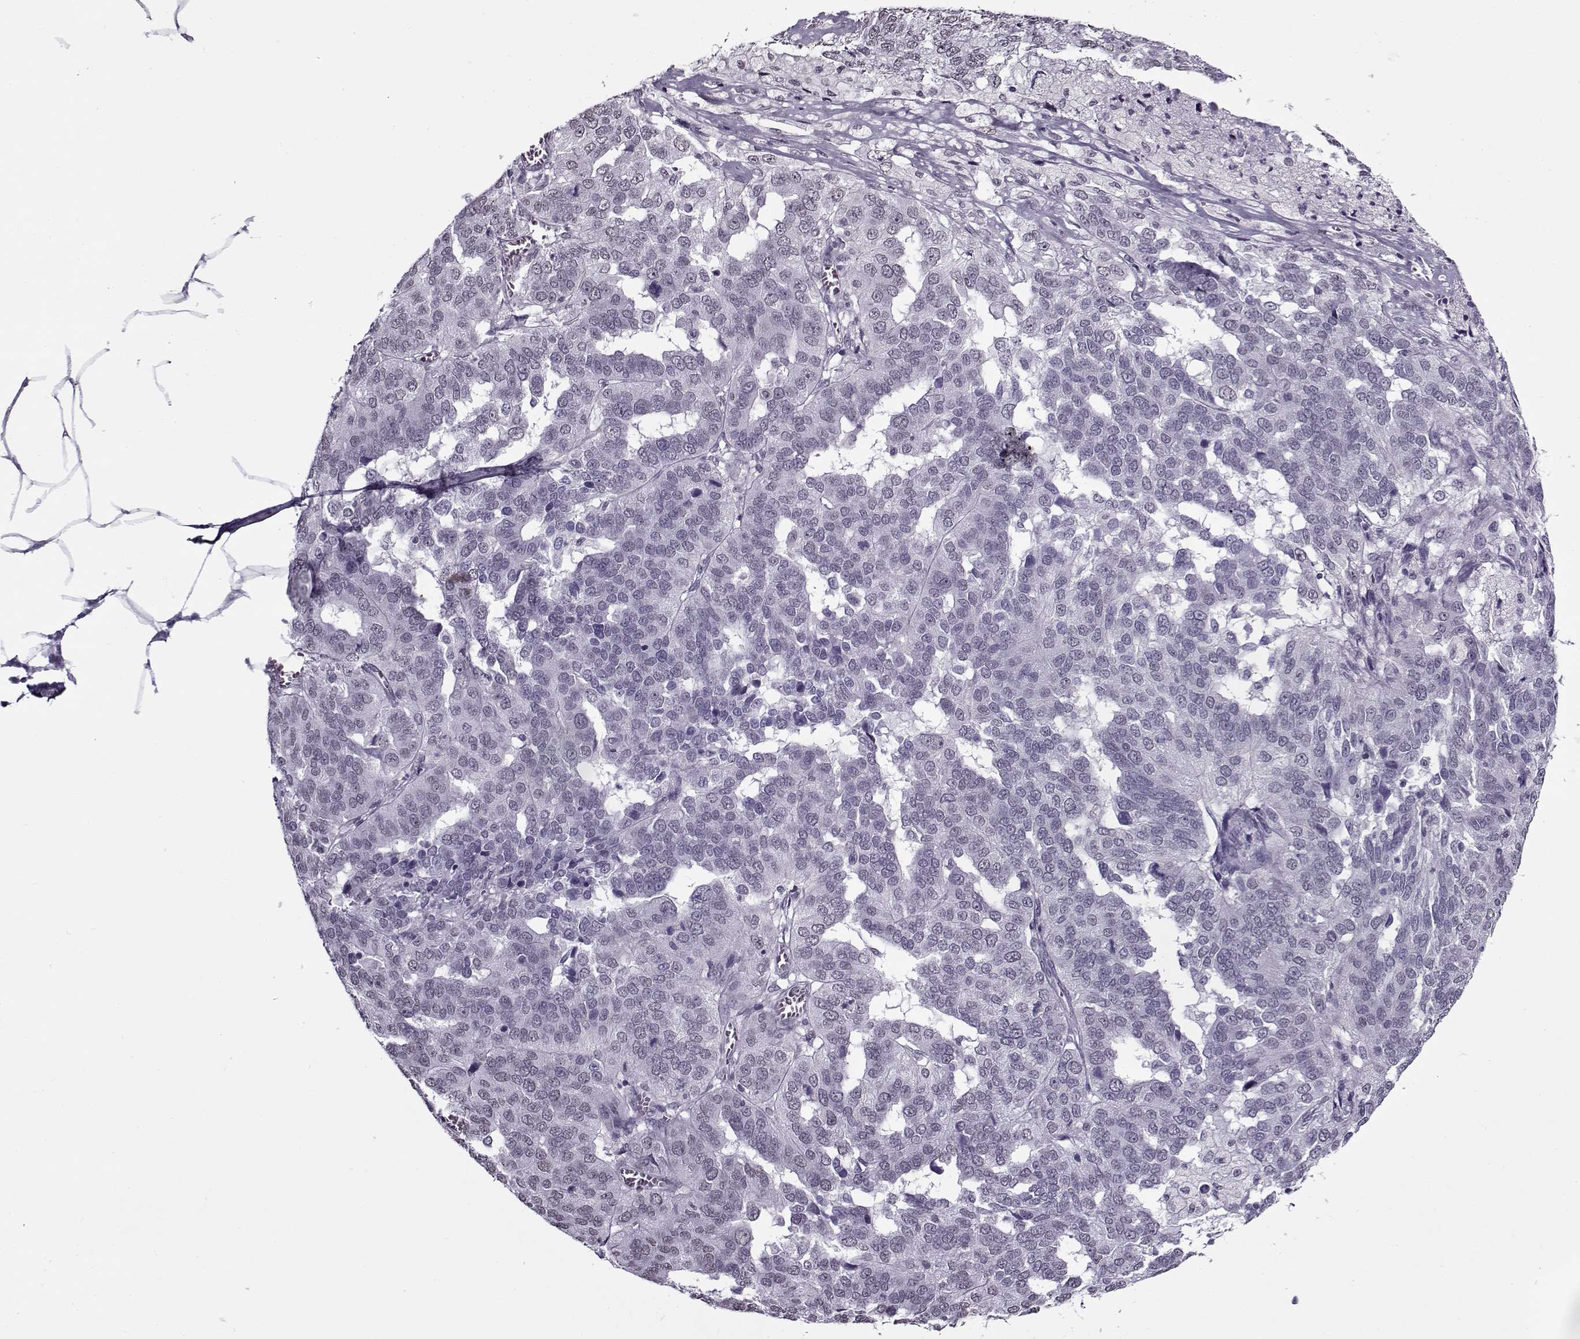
{"staining": {"intensity": "negative", "quantity": "none", "location": "none"}, "tissue": "ovarian cancer", "cell_type": "Tumor cells", "image_type": "cancer", "snomed": [{"axis": "morphology", "description": "Carcinoma, endometroid"}, {"axis": "topography", "description": "Soft tissue"}, {"axis": "topography", "description": "Ovary"}], "caption": "DAB (3,3'-diaminobenzidine) immunohistochemical staining of human endometroid carcinoma (ovarian) demonstrates no significant staining in tumor cells. (Immunohistochemistry (ihc), brightfield microscopy, high magnification).", "gene": "PRMT8", "patient": {"sex": "female", "age": 52}}